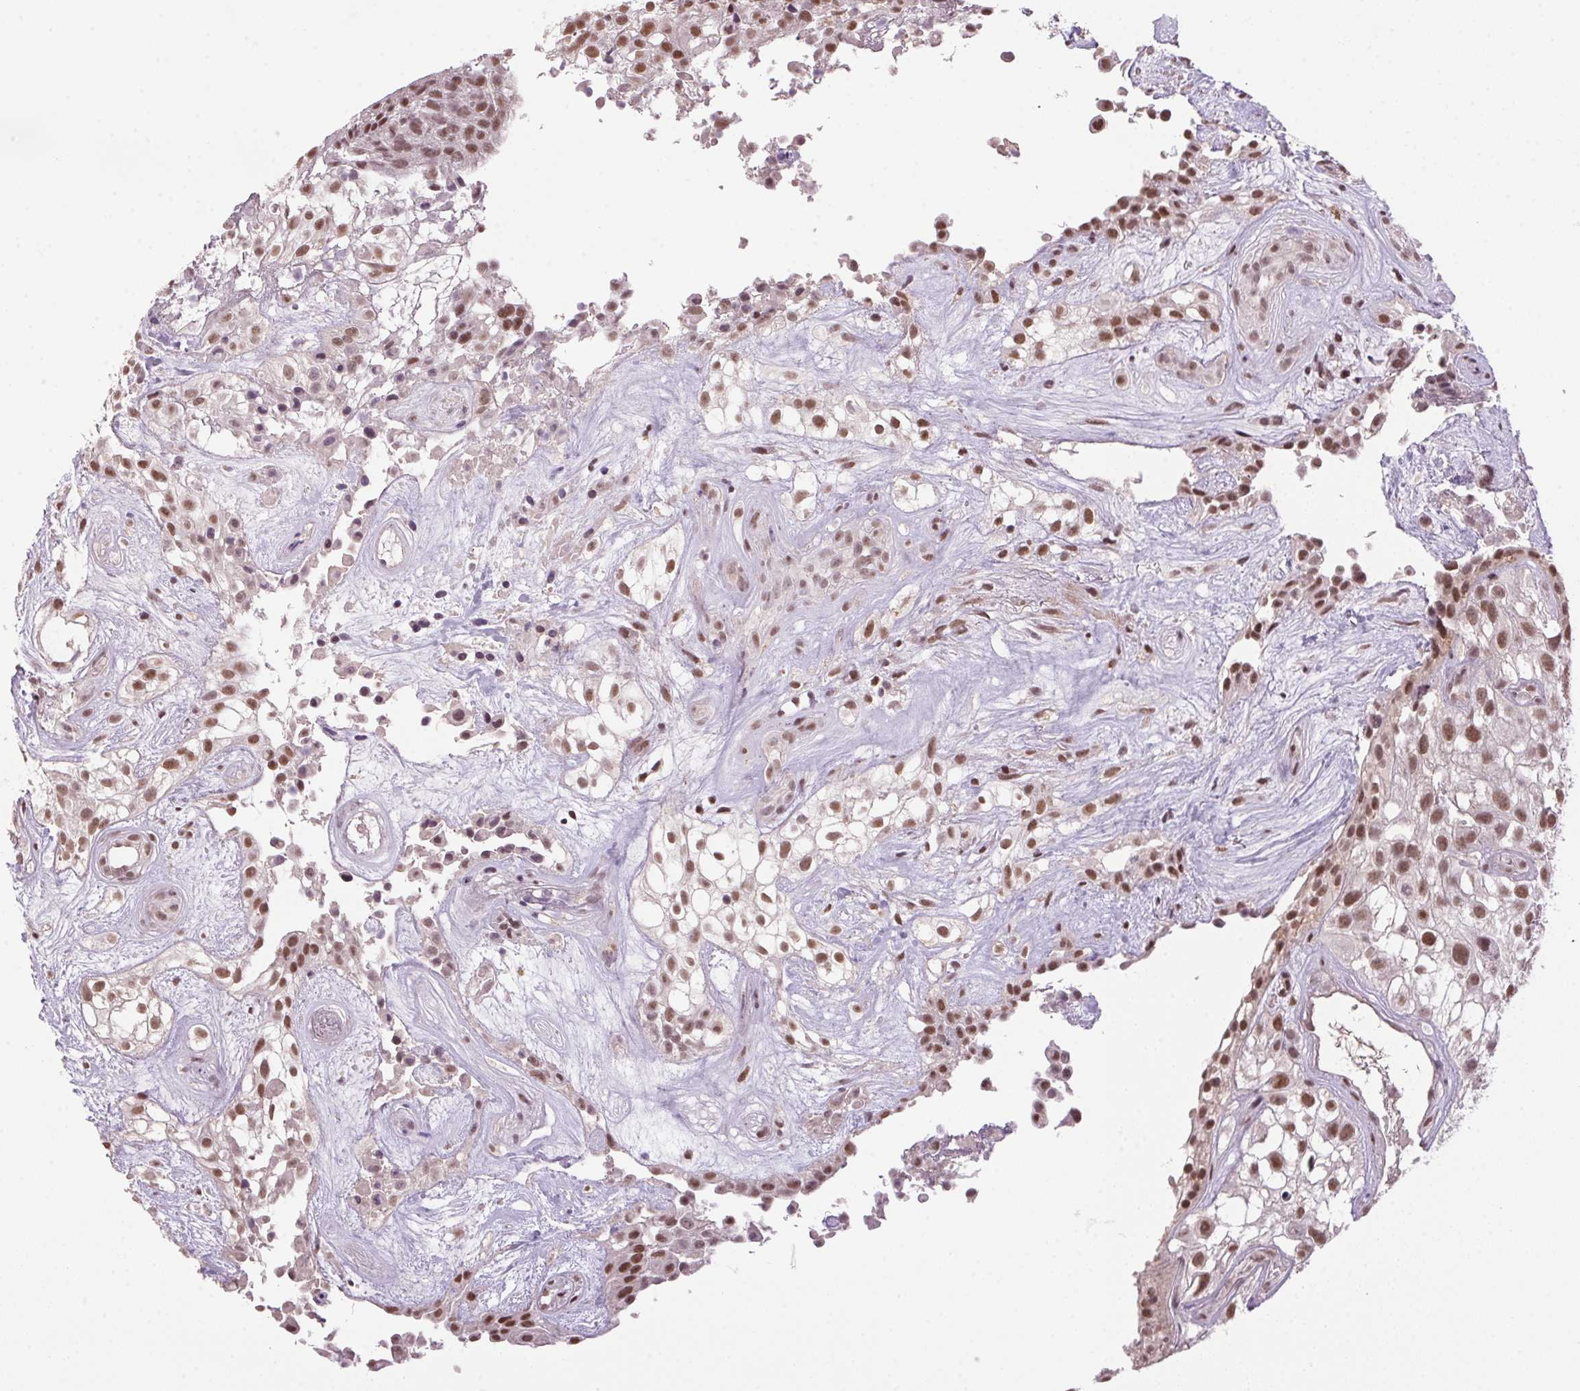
{"staining": {"intensity": "moderate", "quantity": ">75%", "location": "nuclear"}, "tissue": "urothelial cancer", "cell_type": "Tumor cells", "image_type": "cancer", "snomed": [{"axis": "morphology", "description": "Urothelial carcinoma, High grade"}, {"axis": "topography", "description": "Urinary bladder"}], "caption": "High-power microscopy captured an immunohistochemistry (IHC) micrograph of urothelial cancer, revealing moderate nuclear positivity in approximately >75% of tumor cells. The protein is stained brown, and the nuclei are stained in blue (DAB IHC with brightfield microscopy, high magnification).", "gene": "ZBTB4", "patient": {"sex": "male", "age": 56}}